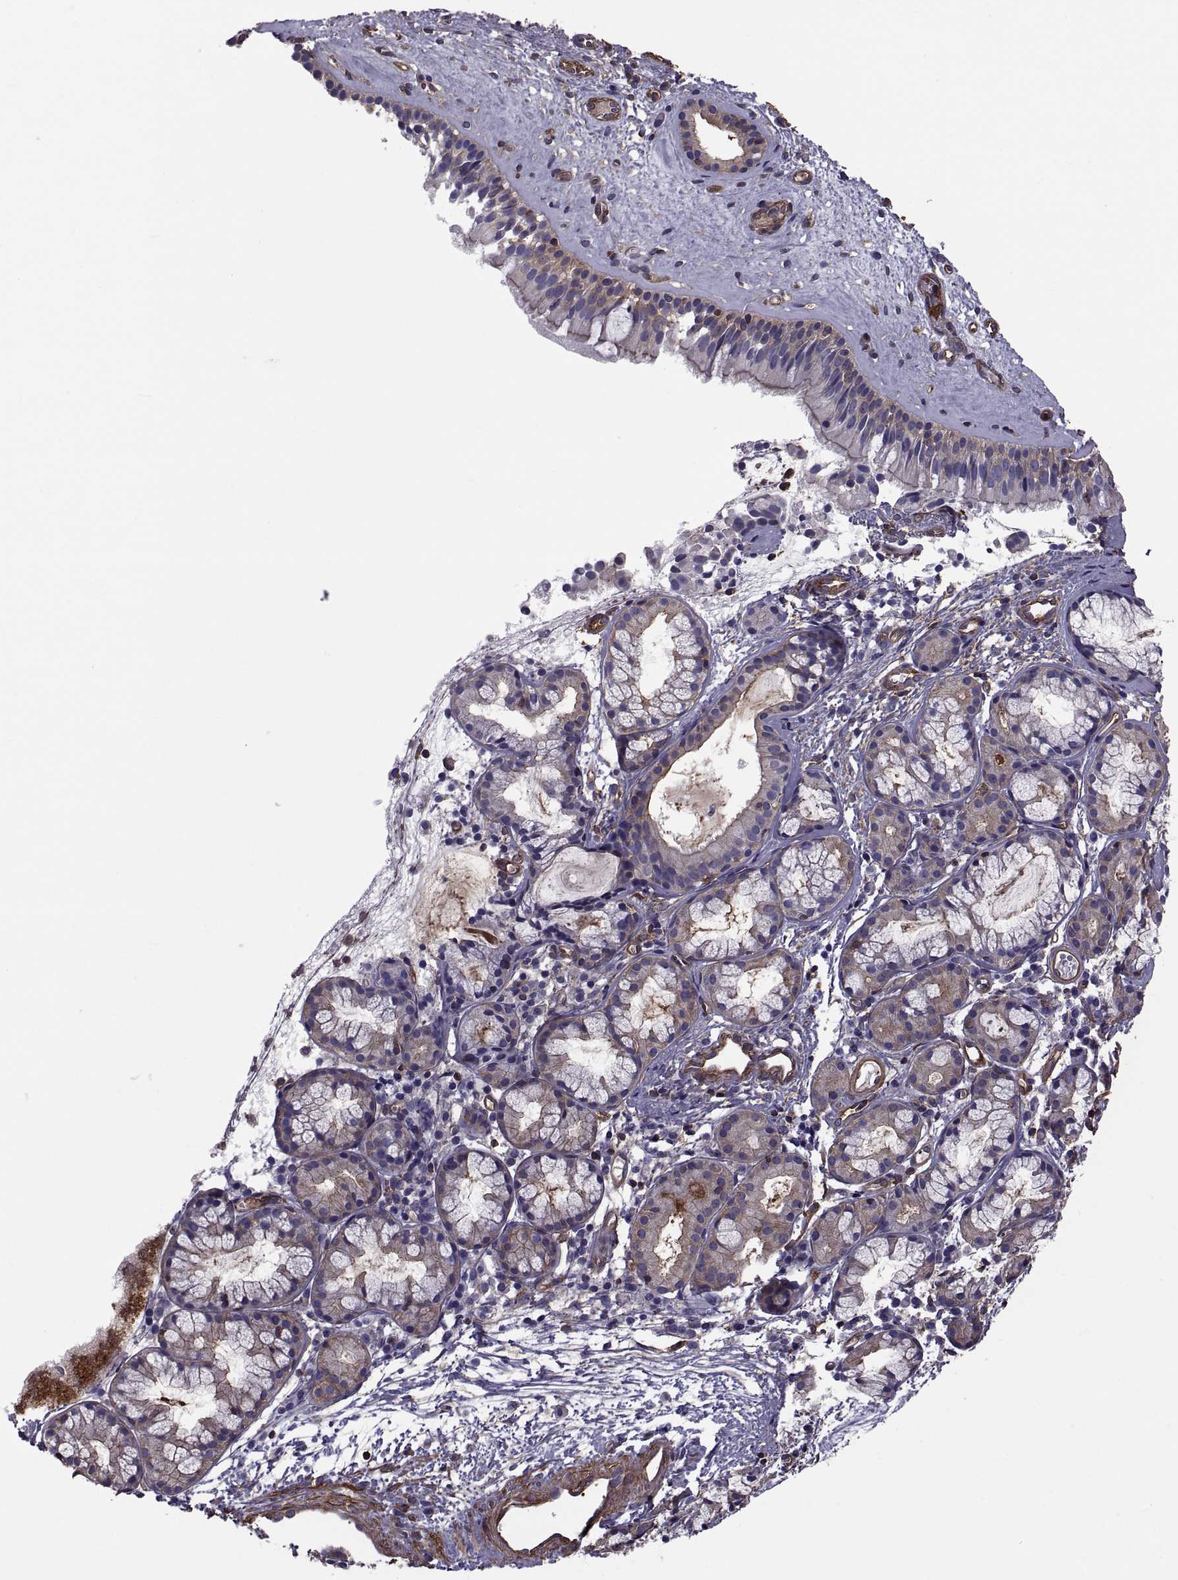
{"staining": {"intensity": "moderate", "quantity": "25%-75%", "location": "cytoplasmic/membranous"}, "tissue": "nasopharynx", "cell_type": "Respiratory epithelial cells", "image_type": "normal", "snomed": [{"axis": "morphology", "description": "Normal tissue, NOS"}, {"axis": "topography", "description": "Nasopharynx"}], "caption": "High-power microscopy captured an IHC histopathology image of unremarkable nasopharynx, revealing moderate cytoplasmic/membranous staining in about 25%-75% of respiratory epithelial cells.", "gene": "MYH9", "patient": {"sex": "male", "age": 29}}